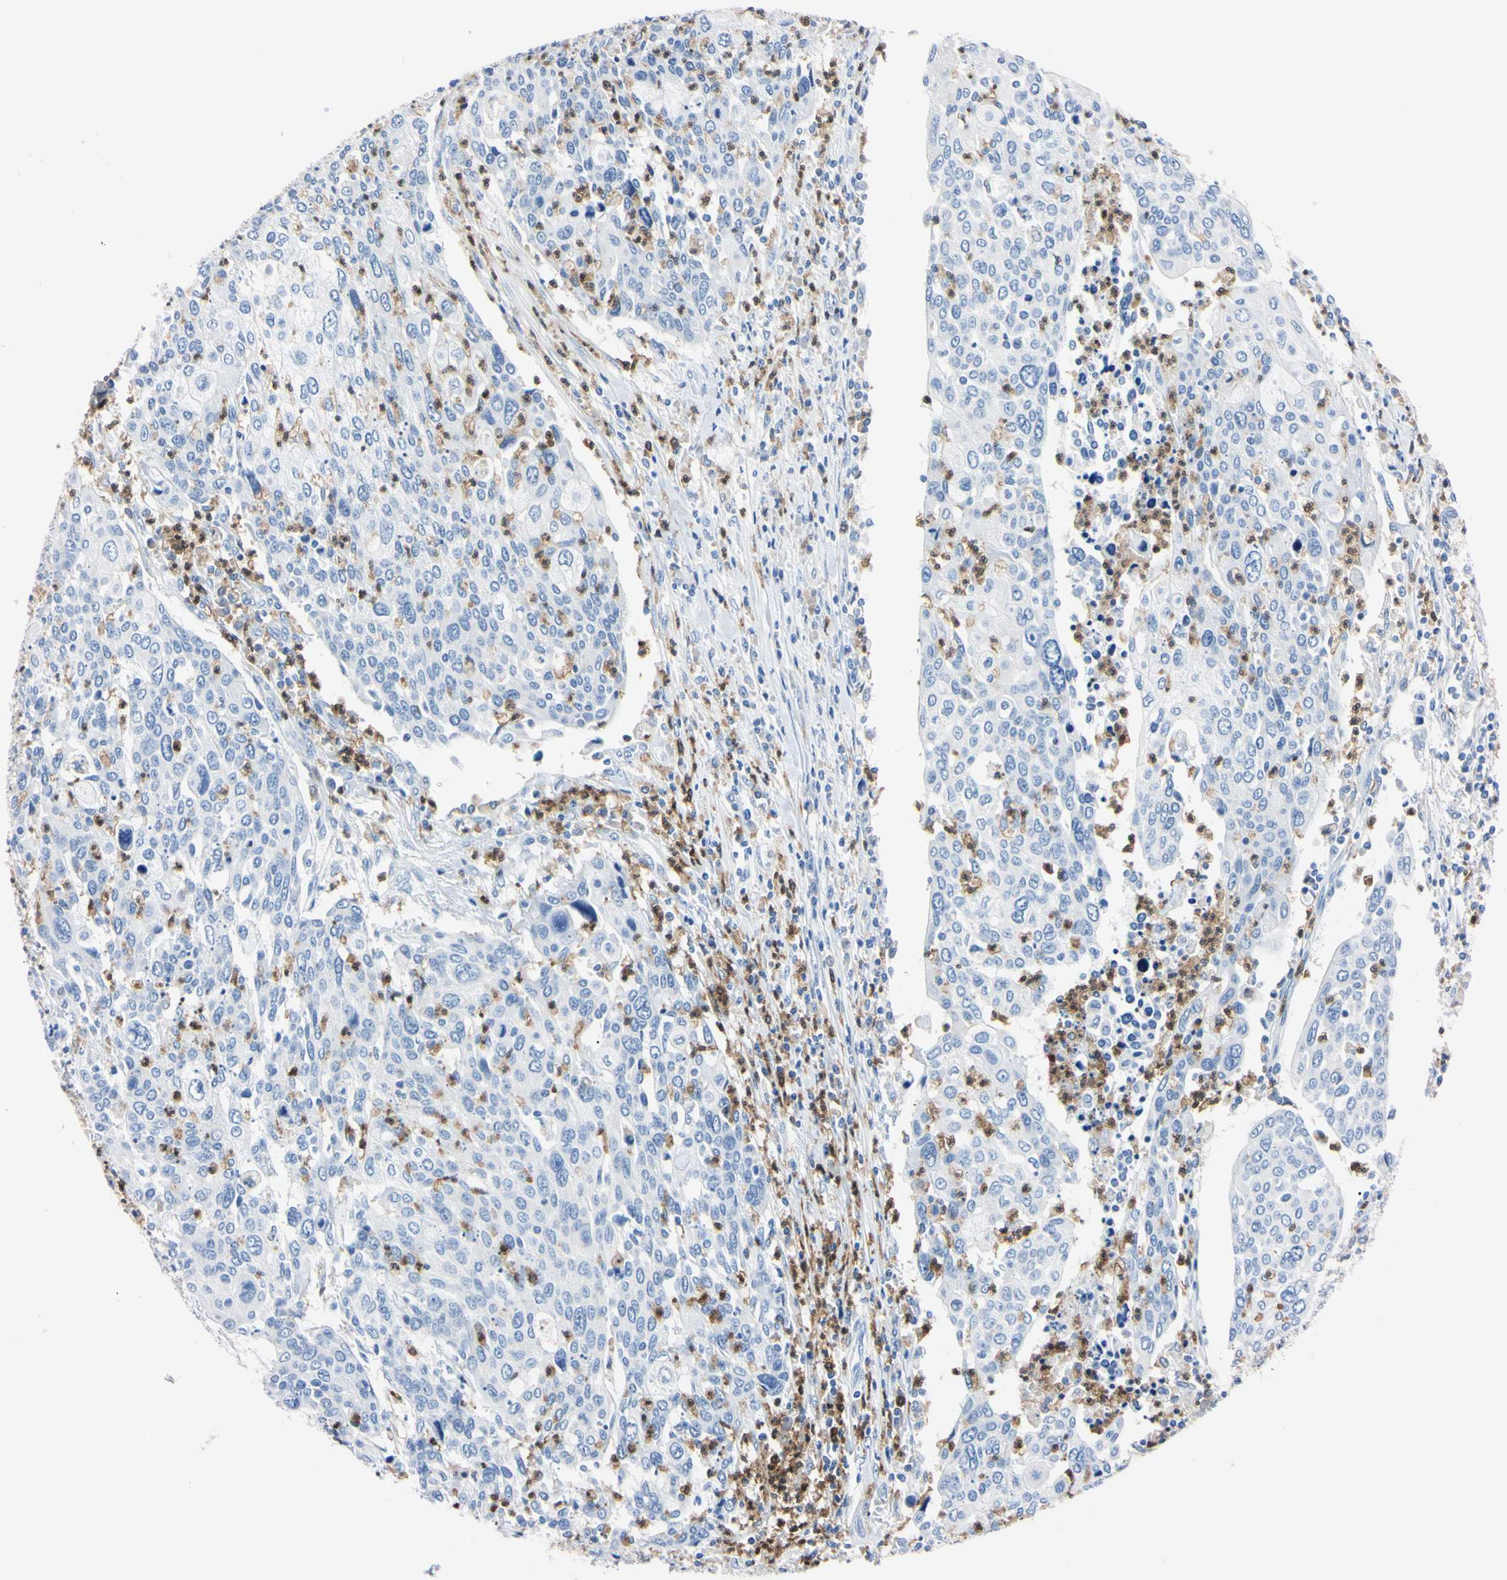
{"staining": {"intensity": "negative", "quantity": "none", "location": "none"}, "tissue": "cervical cancer", "cell_type": "Tumor cells", "image_type": "cancer", "snomed": [{"axis": "morphology", "description": "Squamous cell carcinoma, NOS"}, {"axis": "topography", "description": "Cervix"}], "caption": "Cervical cancer (squamous cell carcinoma) was stained to show a protein in brown. There is no significant staining in tumor cells.", "gene": "NCF4", "patient": {"sex": "female", "age": 40}}